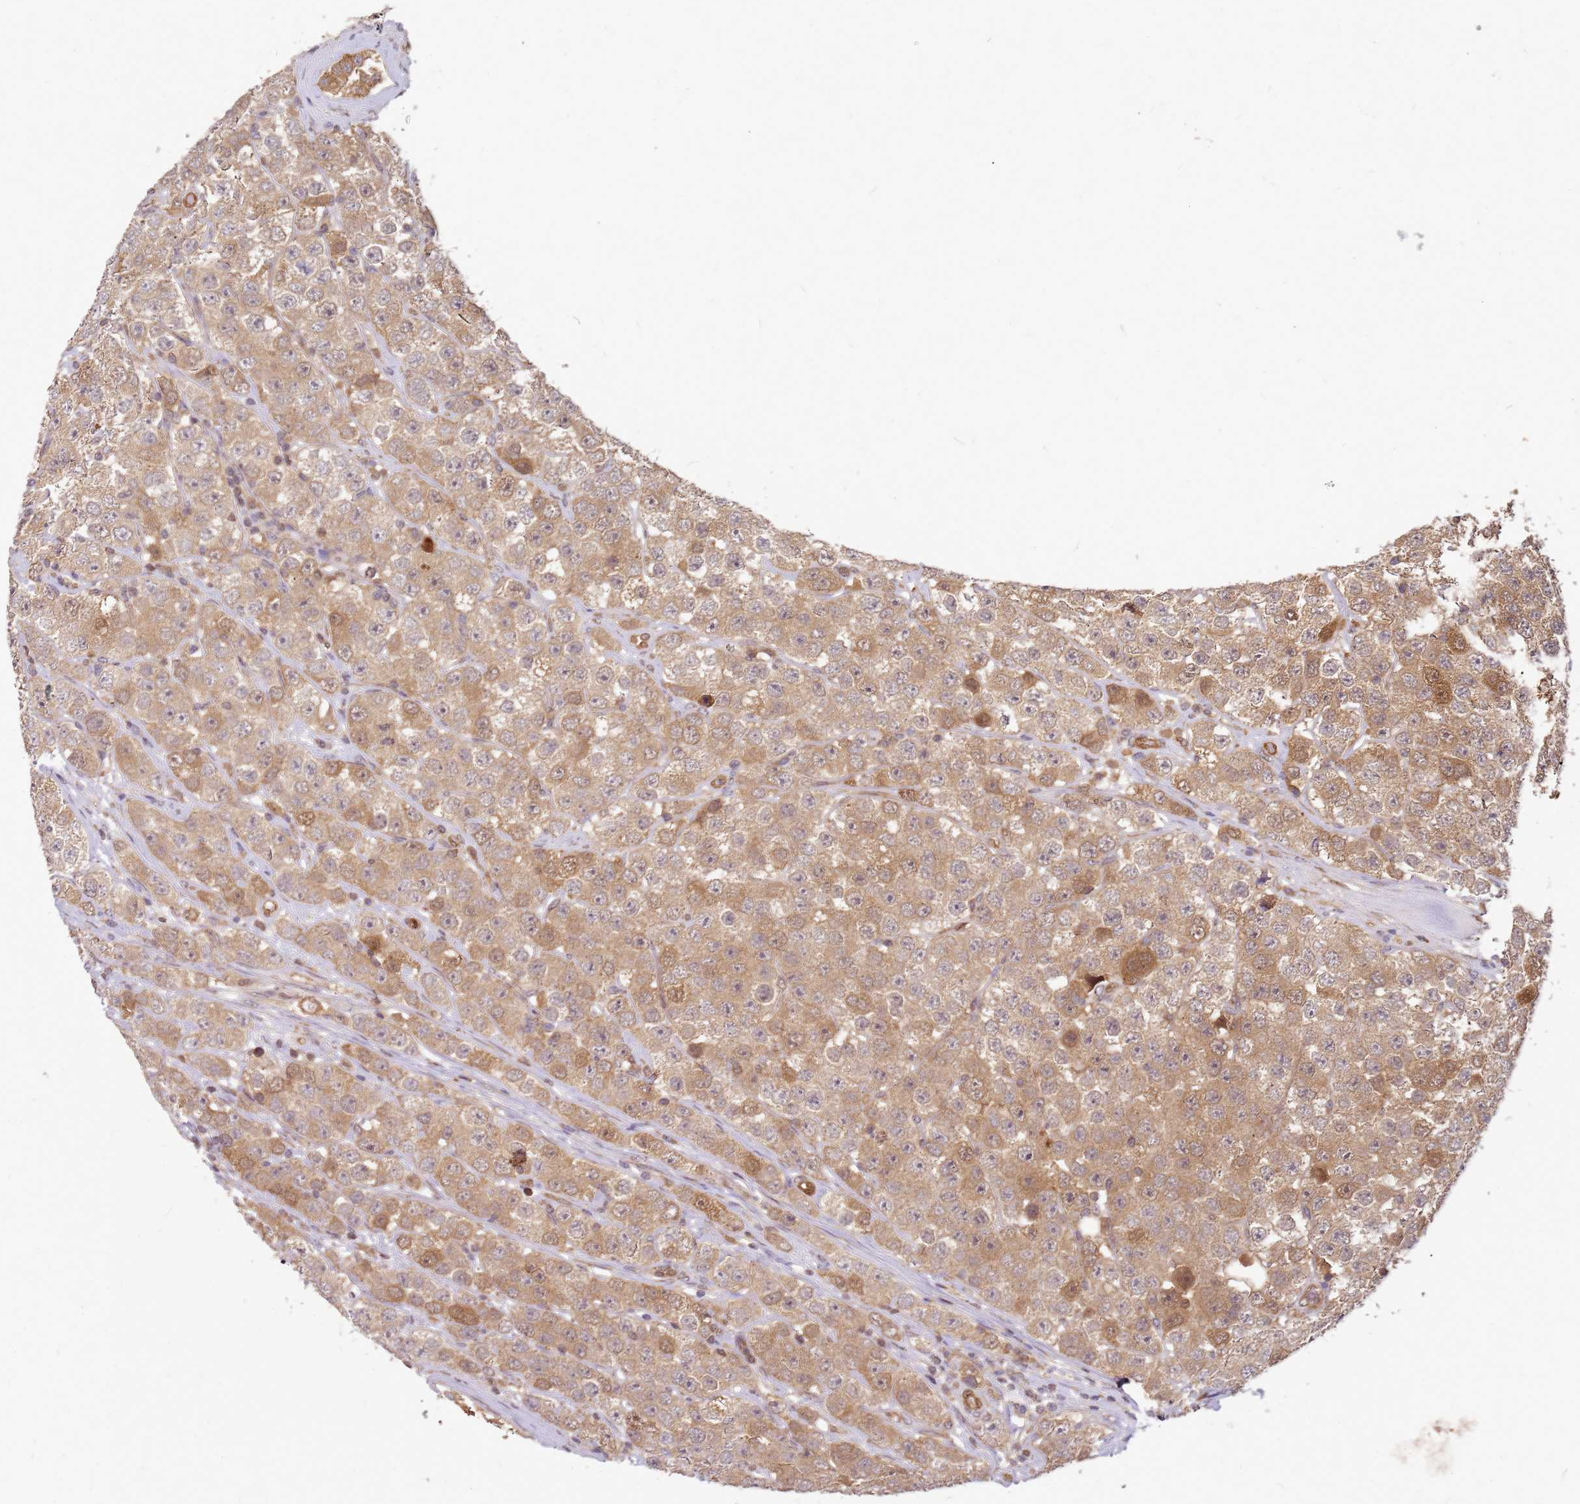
{"staining": {"intensity": "moderate", "quantity": ">75%", "location": "cytoplasmic/membranous,nuclear"}, "tissue": "testis cancer", "cell_type": "Tumor cells", "image_type": "cancer", "snomed": [{"axis": "morphology", "description": "Seminoma, NOS"}, {"axis": "topography", "description": "Testis"}], "caption": "Immunohistochemistry of human seminoma (testis) reveals medium levels of moderate cytoplasmic/membranous and nuclear staining in about >75% of tumor cells.", "gene": "NUDT14", "patient": {"sex": "male", "age": 28}}